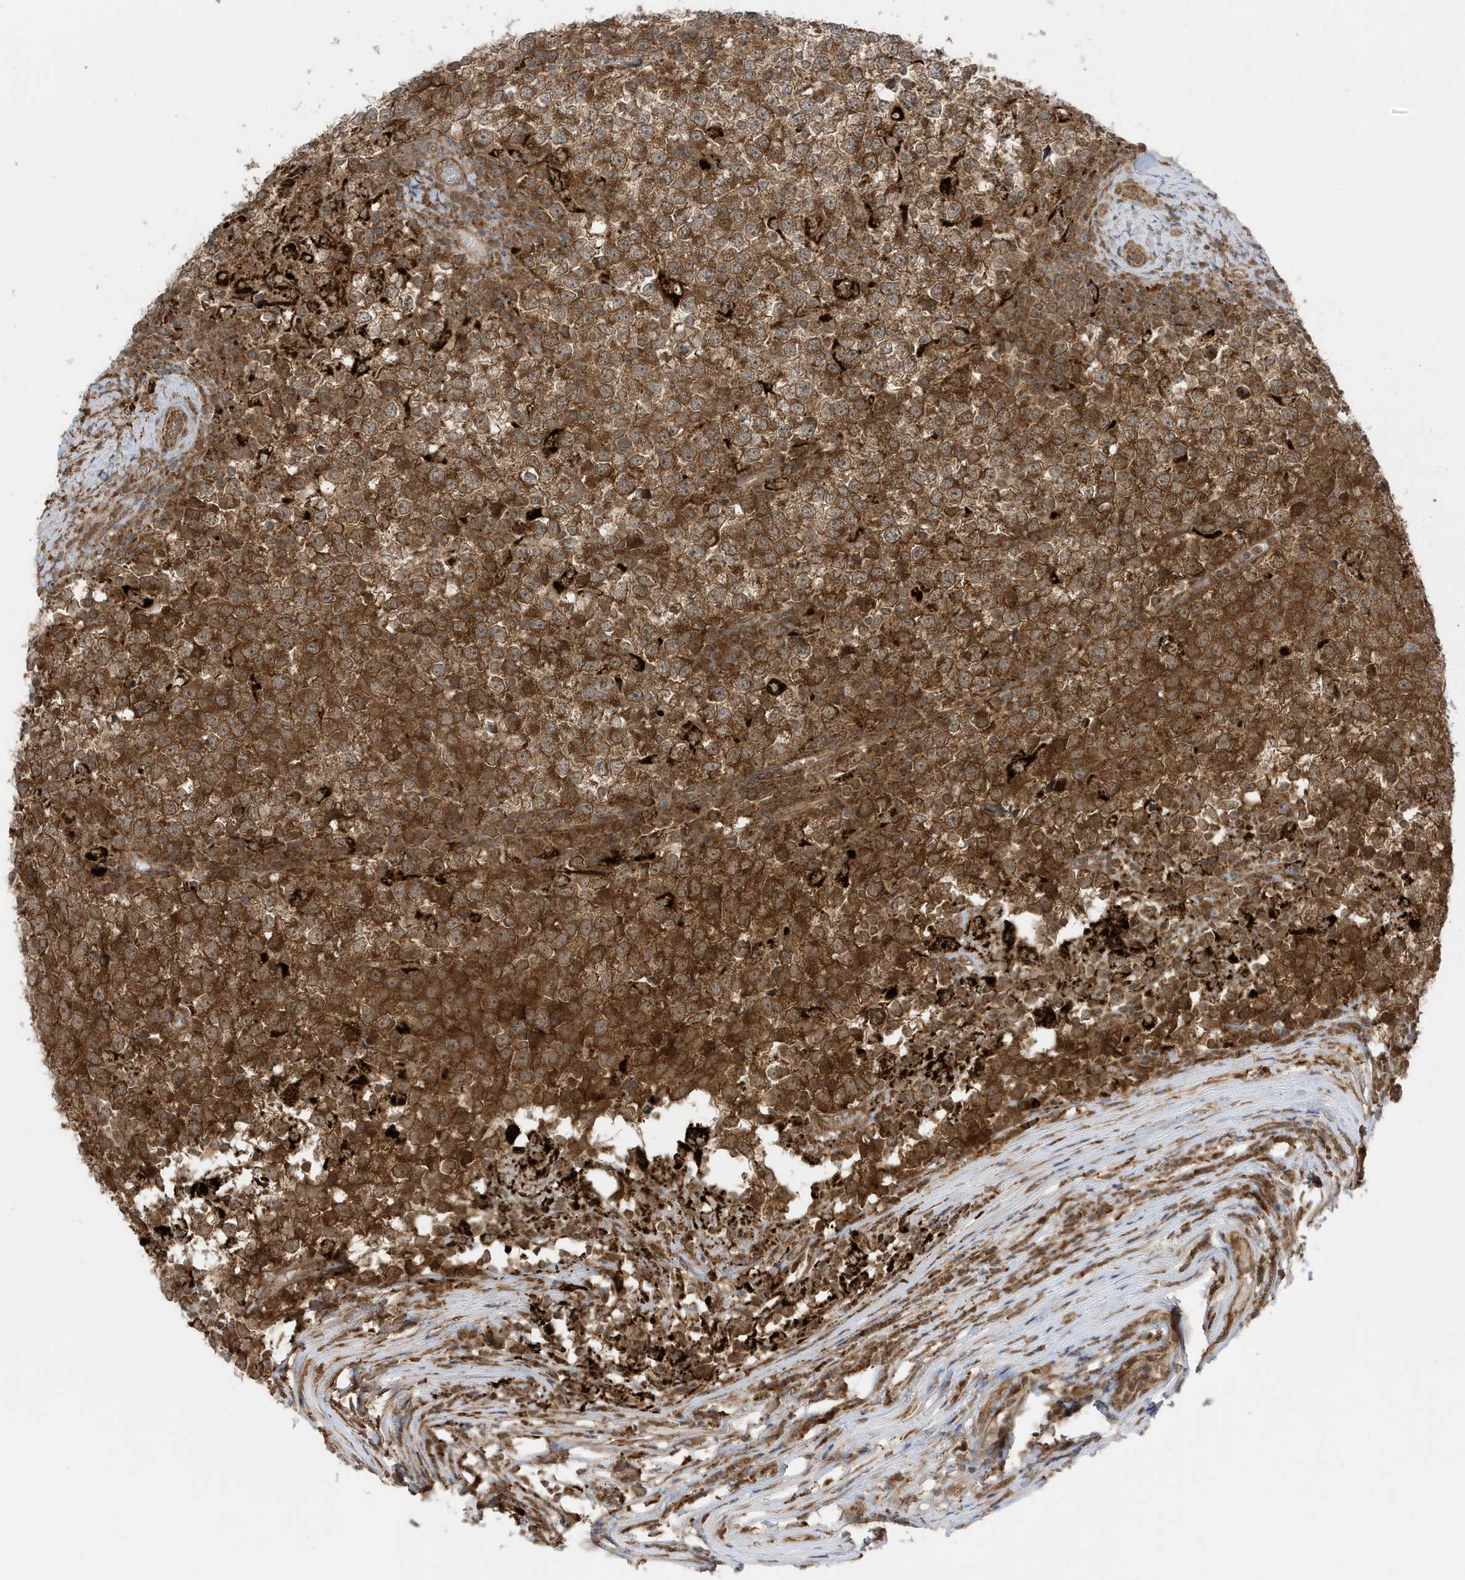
{"staining": {"intensity": "strong", "quantity": ">75%", "location": "cytoplasmic/membranous"}, "tissue": "testis cancer", "cell_type": "Tumor cells", "image_type": "cancer", "snomed": [{"axis": "morphology", "description": "Seminoma, NOS"}, {"axis": "topography", "description": "Testis"}], "caption": "This image displays seminoma (testis) stained with IHC to label a protein in brown. The cytoplasmic/membranous of tumor cells show strong positivity for the protein. Nuclei are counter-stained blue.", "gene": "DHX36", "patient": {"sex": "male", "age": 65}}